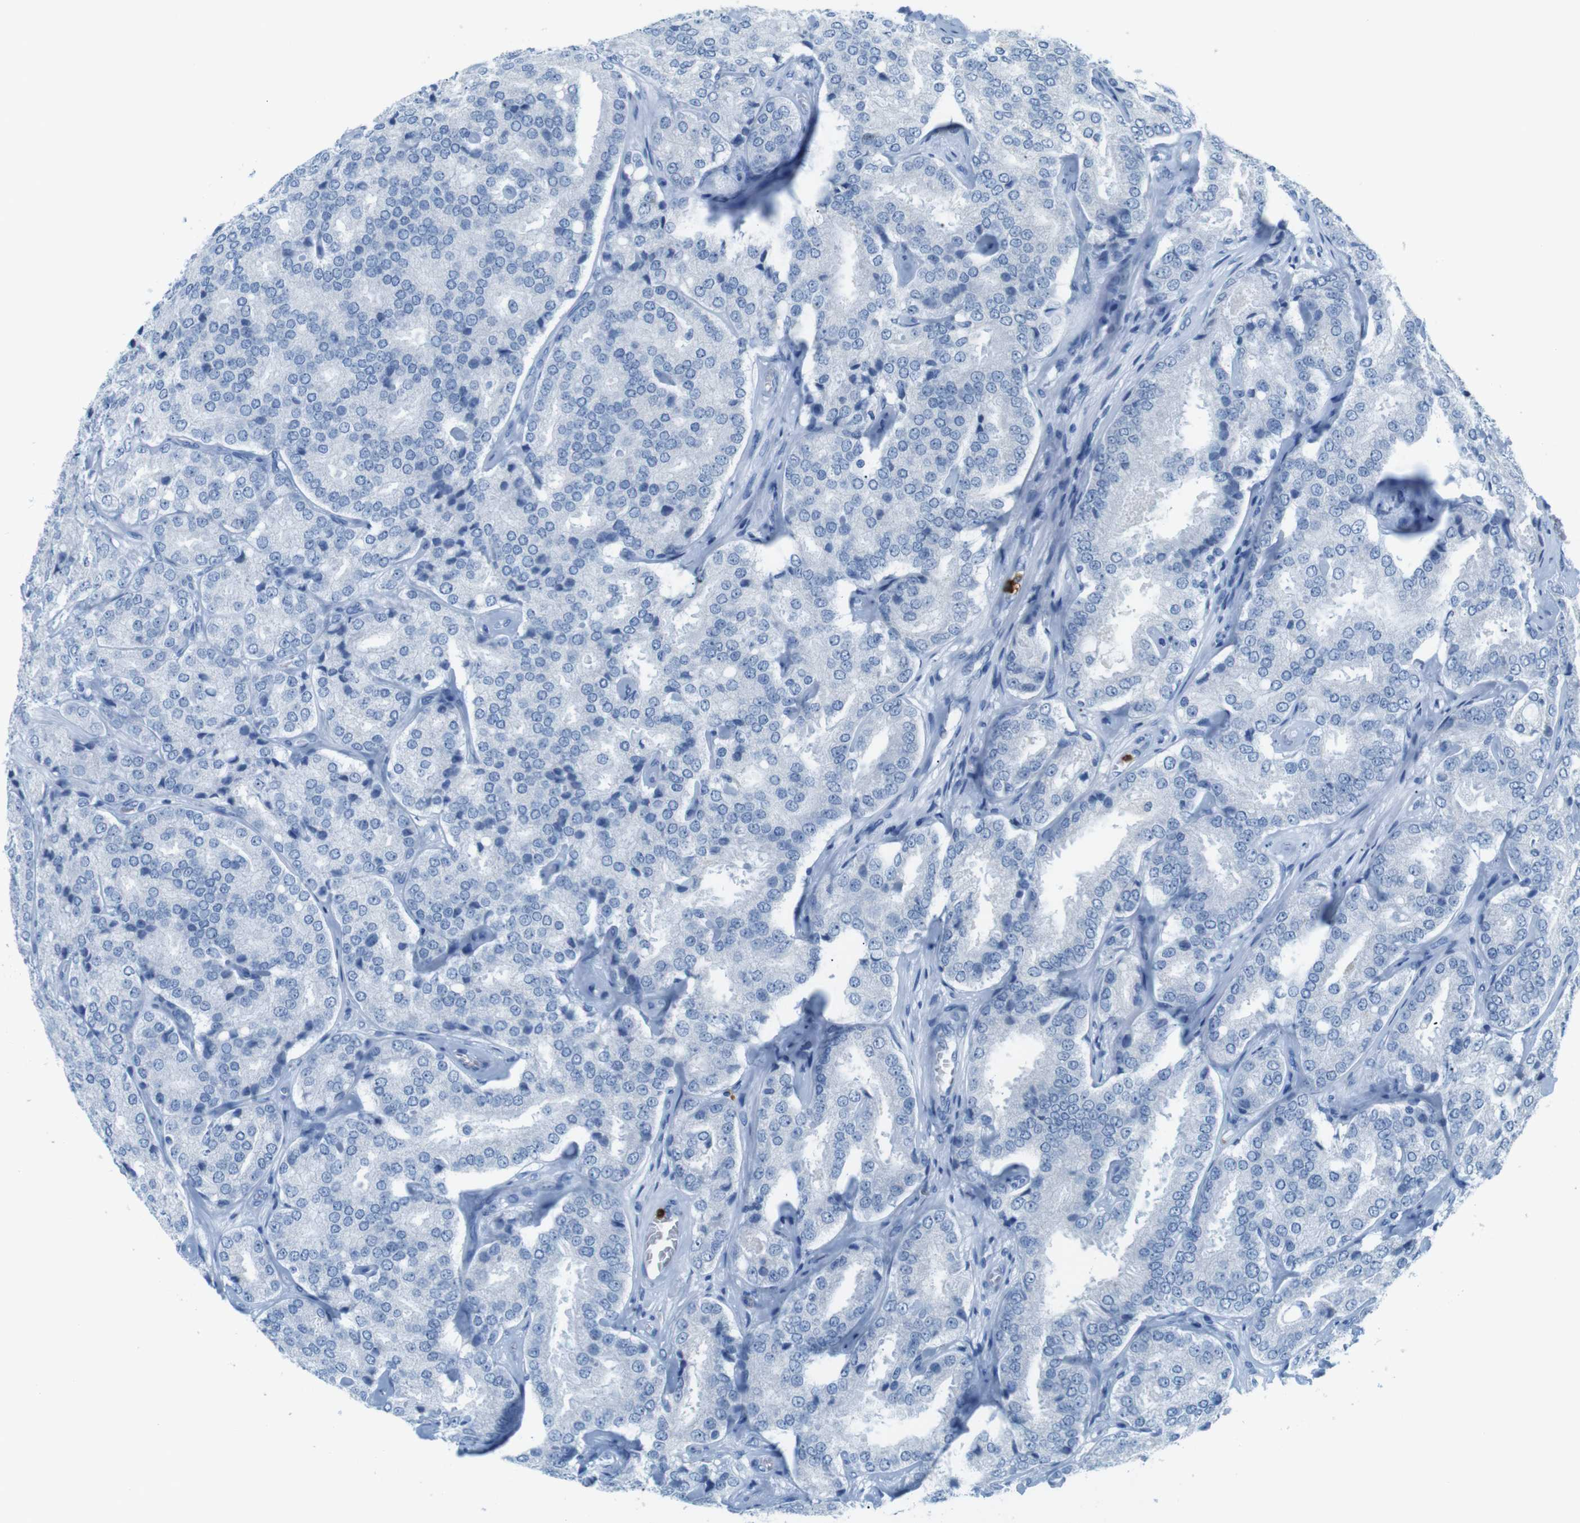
{"staining": {"intensity": "negative", "quantity": "none", "location": "none"}, "tissue": "prostate cancer", "cell_type": "Tumor cells", "image_type": "cancer", "snomed": [{"axis": "morphology", "description": "Adenocarcinoma, High grade"}, {"axis": "topography", "description": "Prostate"}], "caption": "Immunohistochemistry (IHC) histopathology image of neoplastic tissue: human prostate cancer stained with DAB shows no significant protein expression in tumor cells.", "gene": "MCEMP1", "patient": {"sex": "male", "age": 65}}